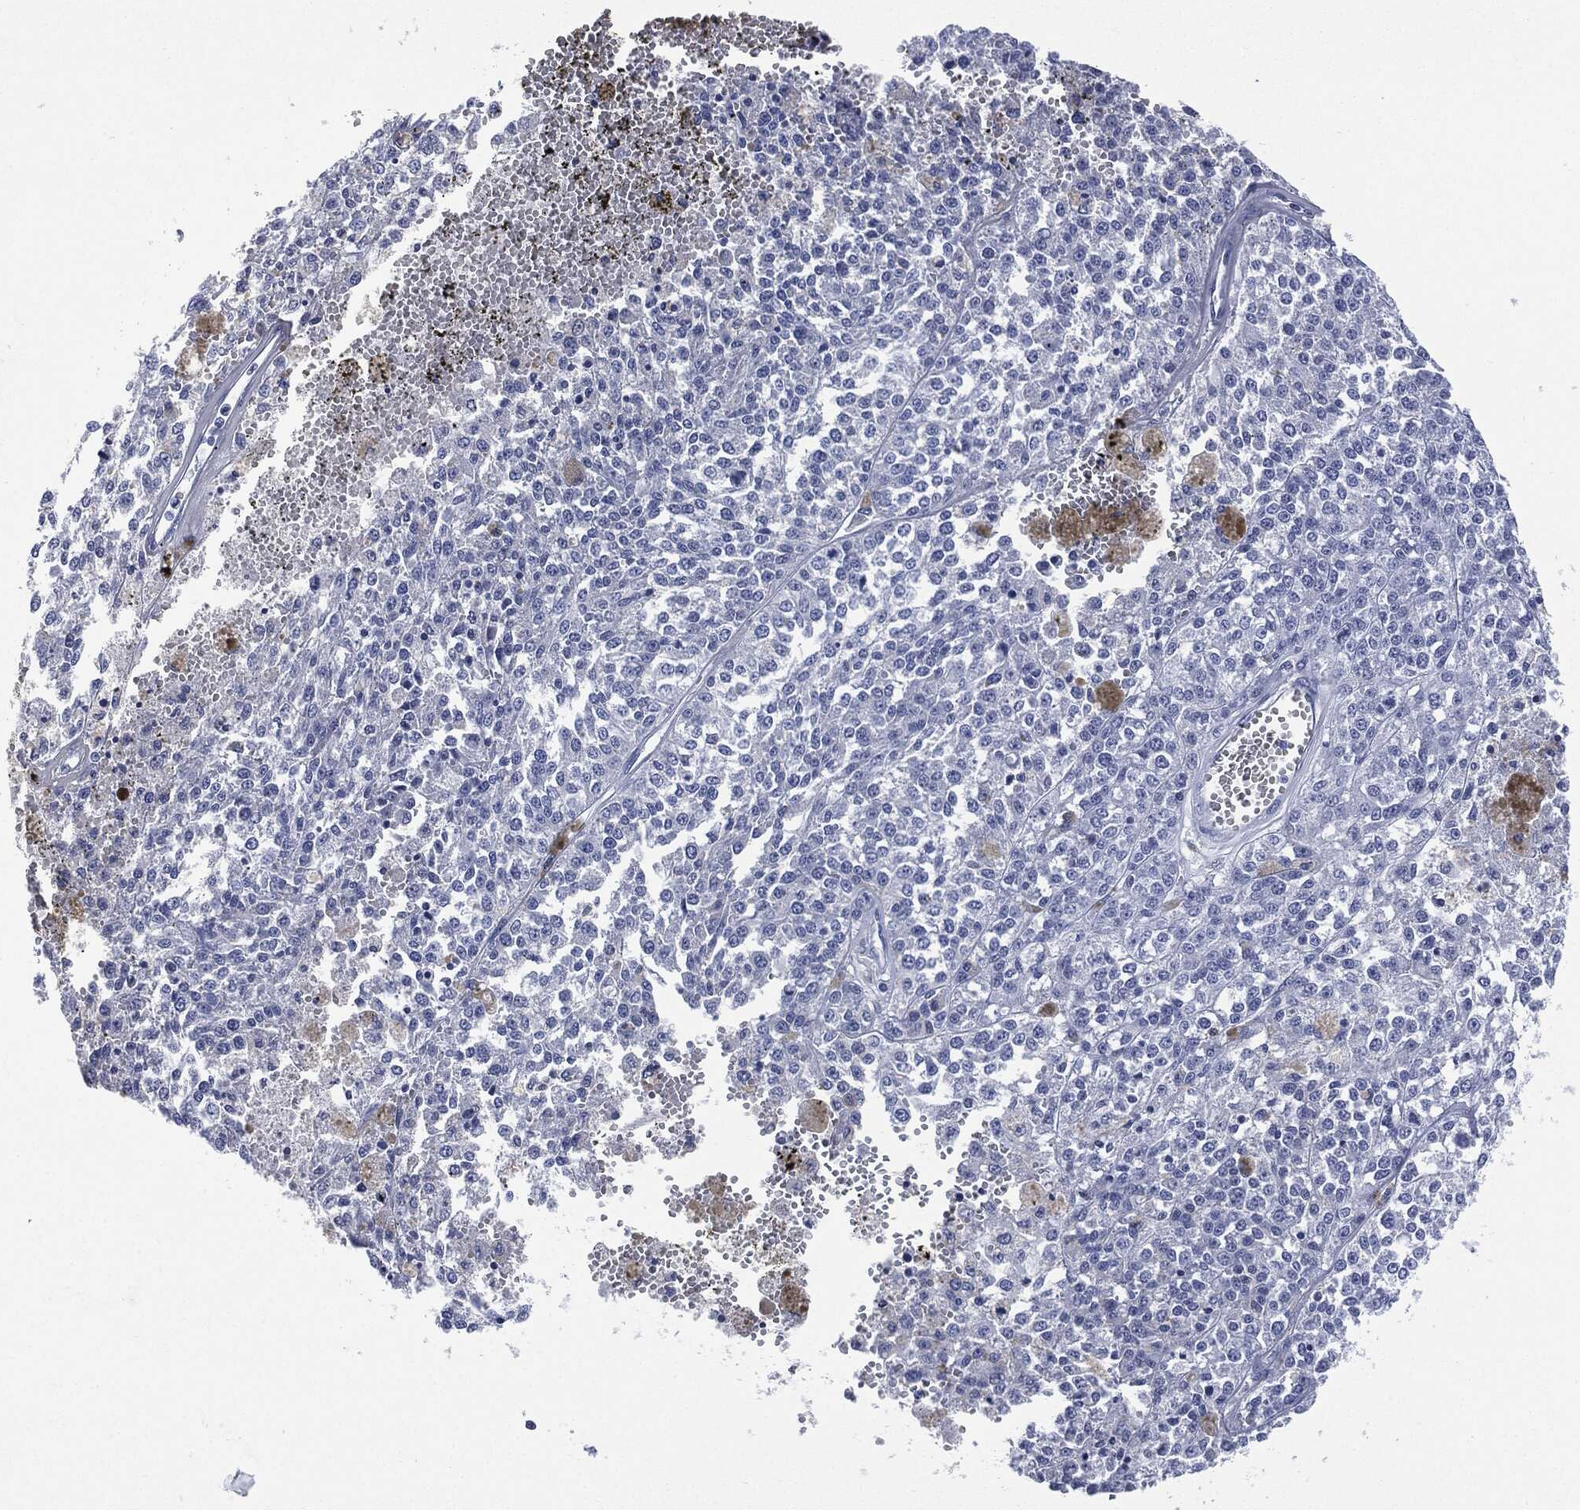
{"staining": {"intensity": "negative", "quantity": "none", "location": "none"}, "tissue": "melanoma", "cell_type": "Tumor cells", "image_type": "cancer", "snomed": [{"axis": "morphology", "description": "Malignant melanoma, Metastatic site"}, {"axis": "topography", "description": "Lymph node"}], "caption": "Immunohistochemistry of malignant melanoma (metastatic site) exhibits no staining in tumor cells. (Stains: DAB (3,3'-diaminobenzidine) immunohistochemistry (IHC) with hematoxylin counter stain, Microscopy: brightfield microscopy at high magnification).", "gene": "MUC16", "patient": {"sex": "female", "age": 64}}